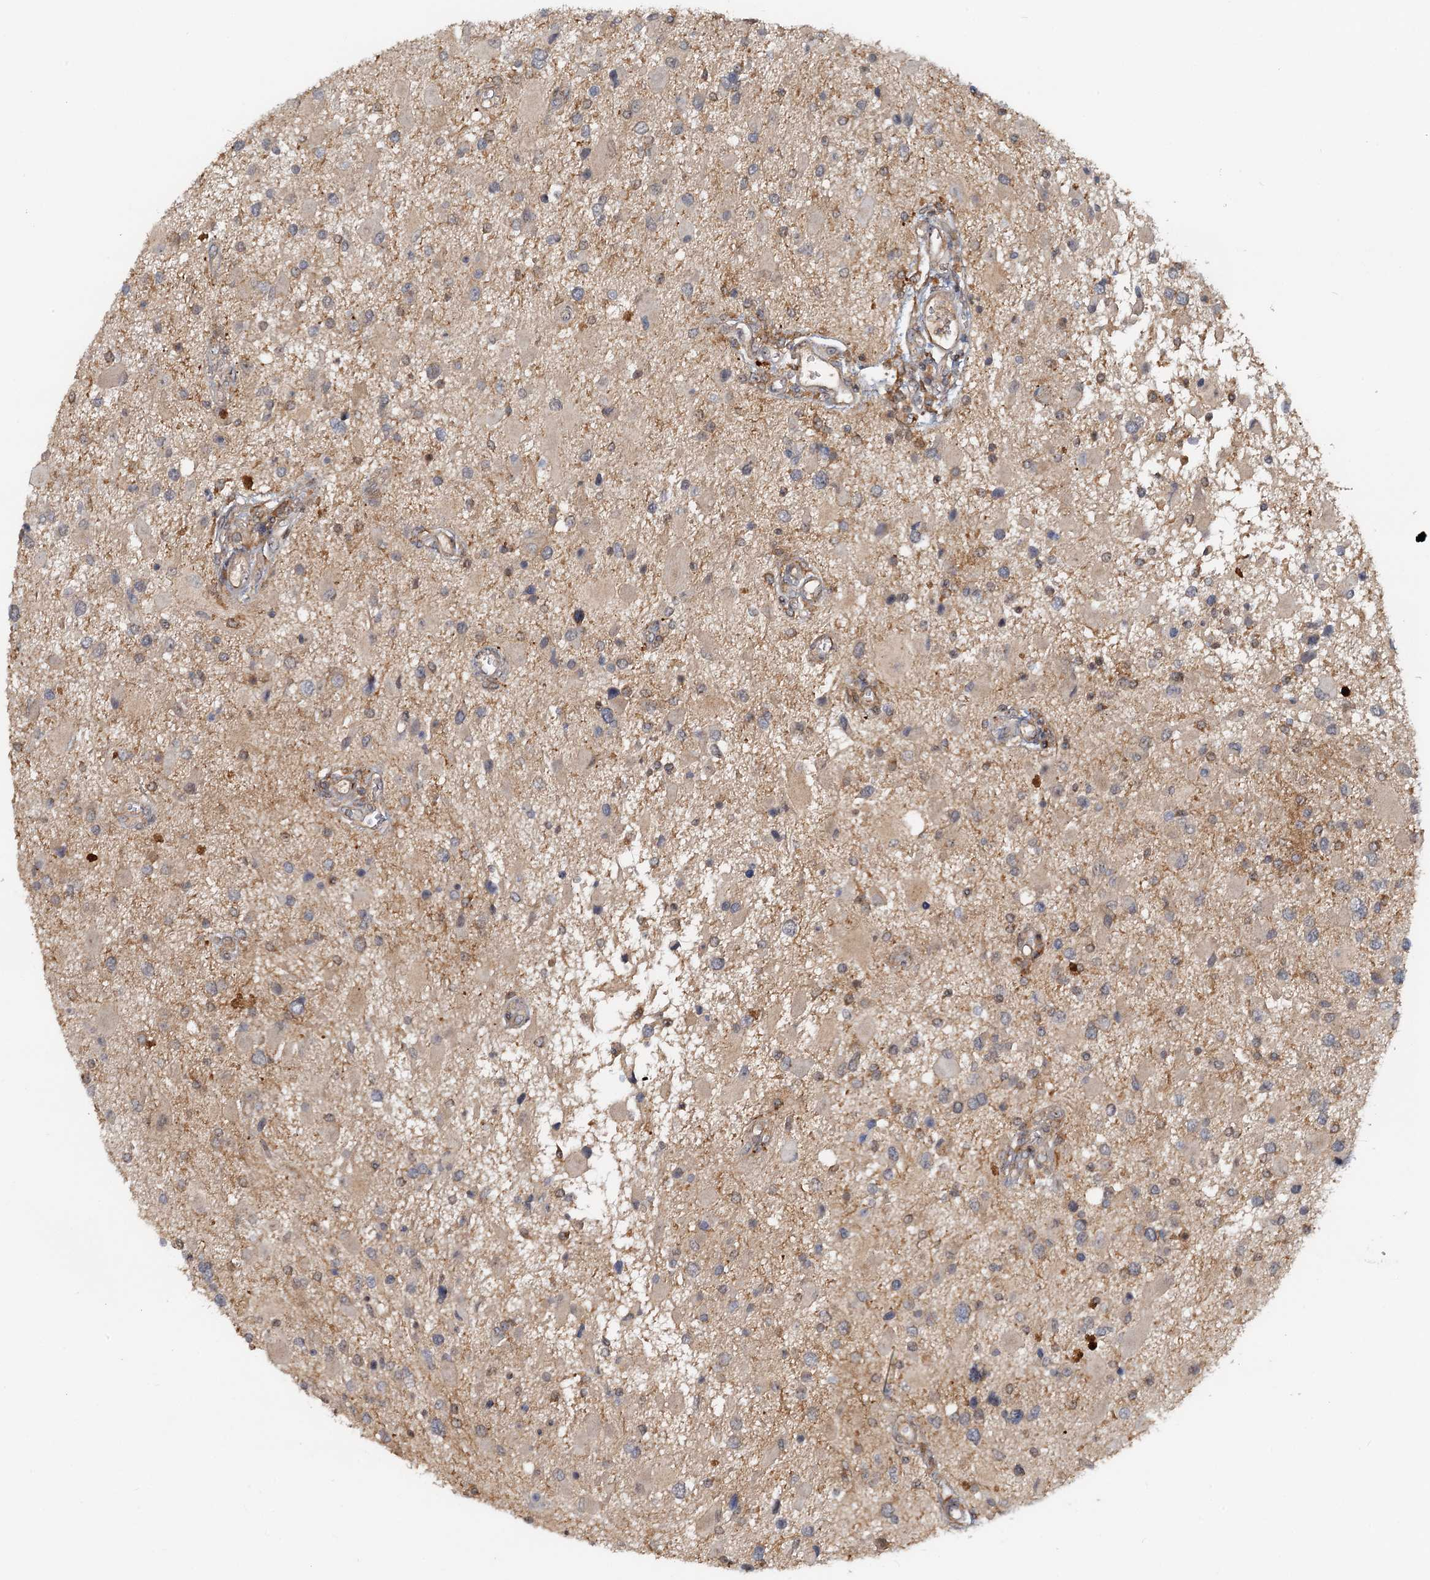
{"staining": {"intensity": "negative", "quantity": "none", "location": "none"}, "tissue": "glioma", "cell_type": "Tumor cells", "image_type": "cancer", "snomed": [{"axis": "morphology", "description": "Glioma, malignant, High grade"}, {"axis": "topography", "description": "Brain"}], "caption": "IHC of glioma demonstrates no positivity in tumor cells.", "gene": "TOLLIP", "patient": {"sex": "male", "age": 53}}